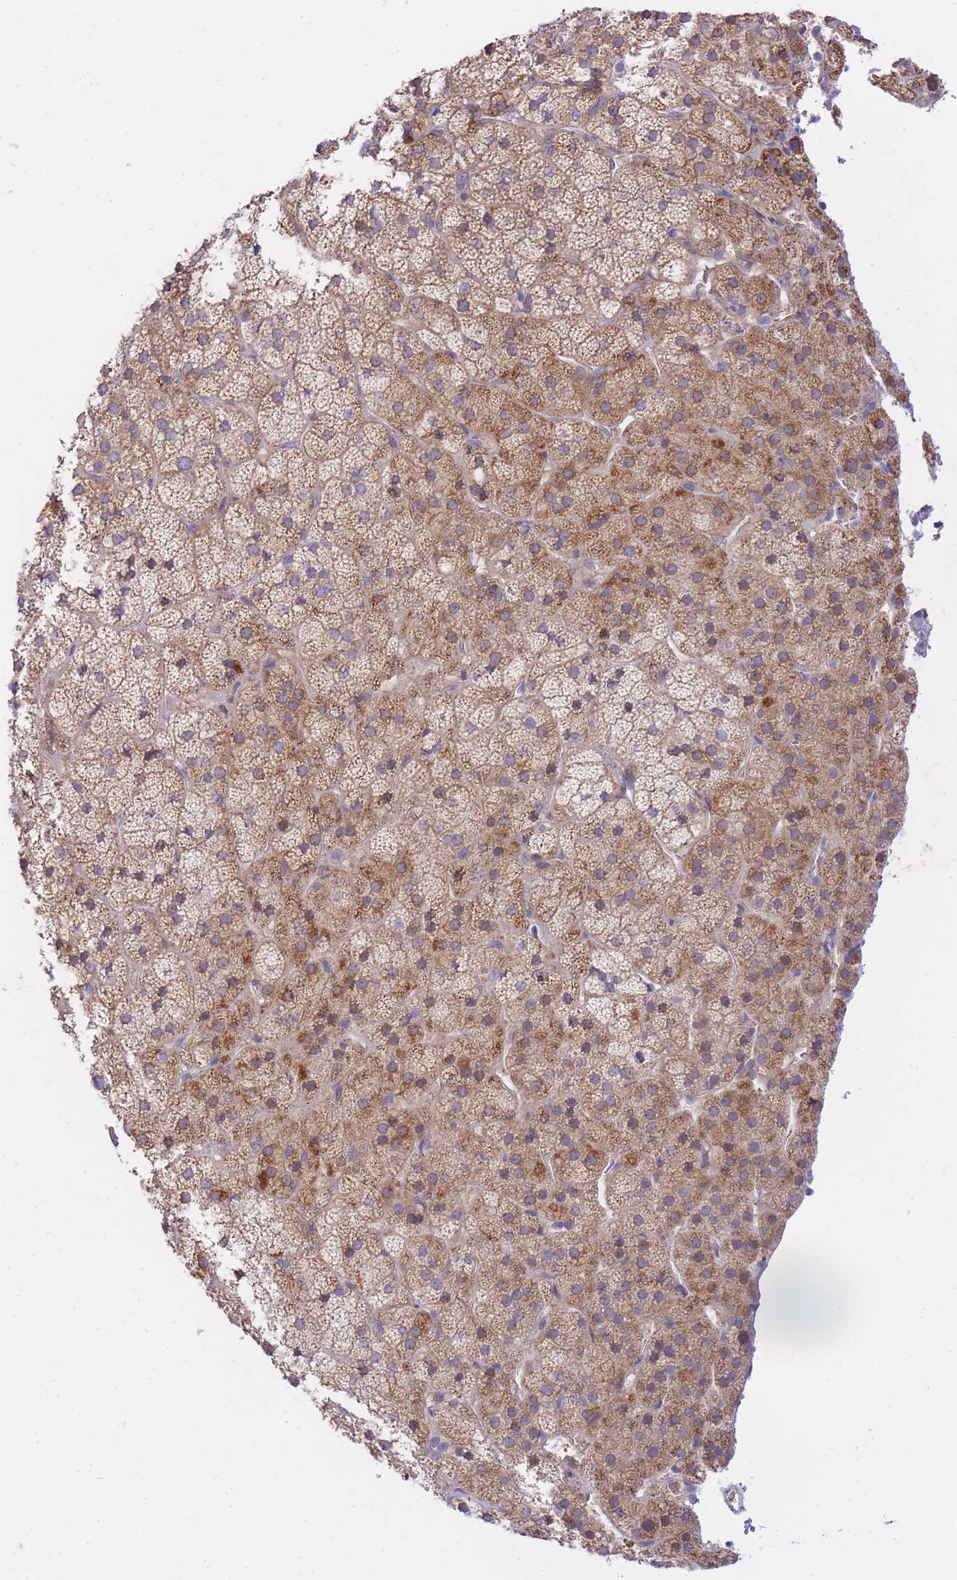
{"staining": {"intensity": "moderate", "quantity": "25%-75%", "location": "cytoplasmic/membranous"}, "tissue": "adrenal gland", "cell_type": "Glandular cells", "image_type": "normal", "snomed": [{"axis": "morphology", "description": "Normal tissue, NOS"}, {"axis": "topography", "description": "Adrenal gland"}], "caption": "Immunohistochemistry (IHC) of normal adrenal gland demonstrates medium levels of moderate cytoplasmic/membranous expression in approximately 25%-75% of glandular cells. (DAB IHC, brown staining for protein, blue staining for nuclei).", "gene": "CHAC1", "patient": {"sex": "female", "age": 70}}